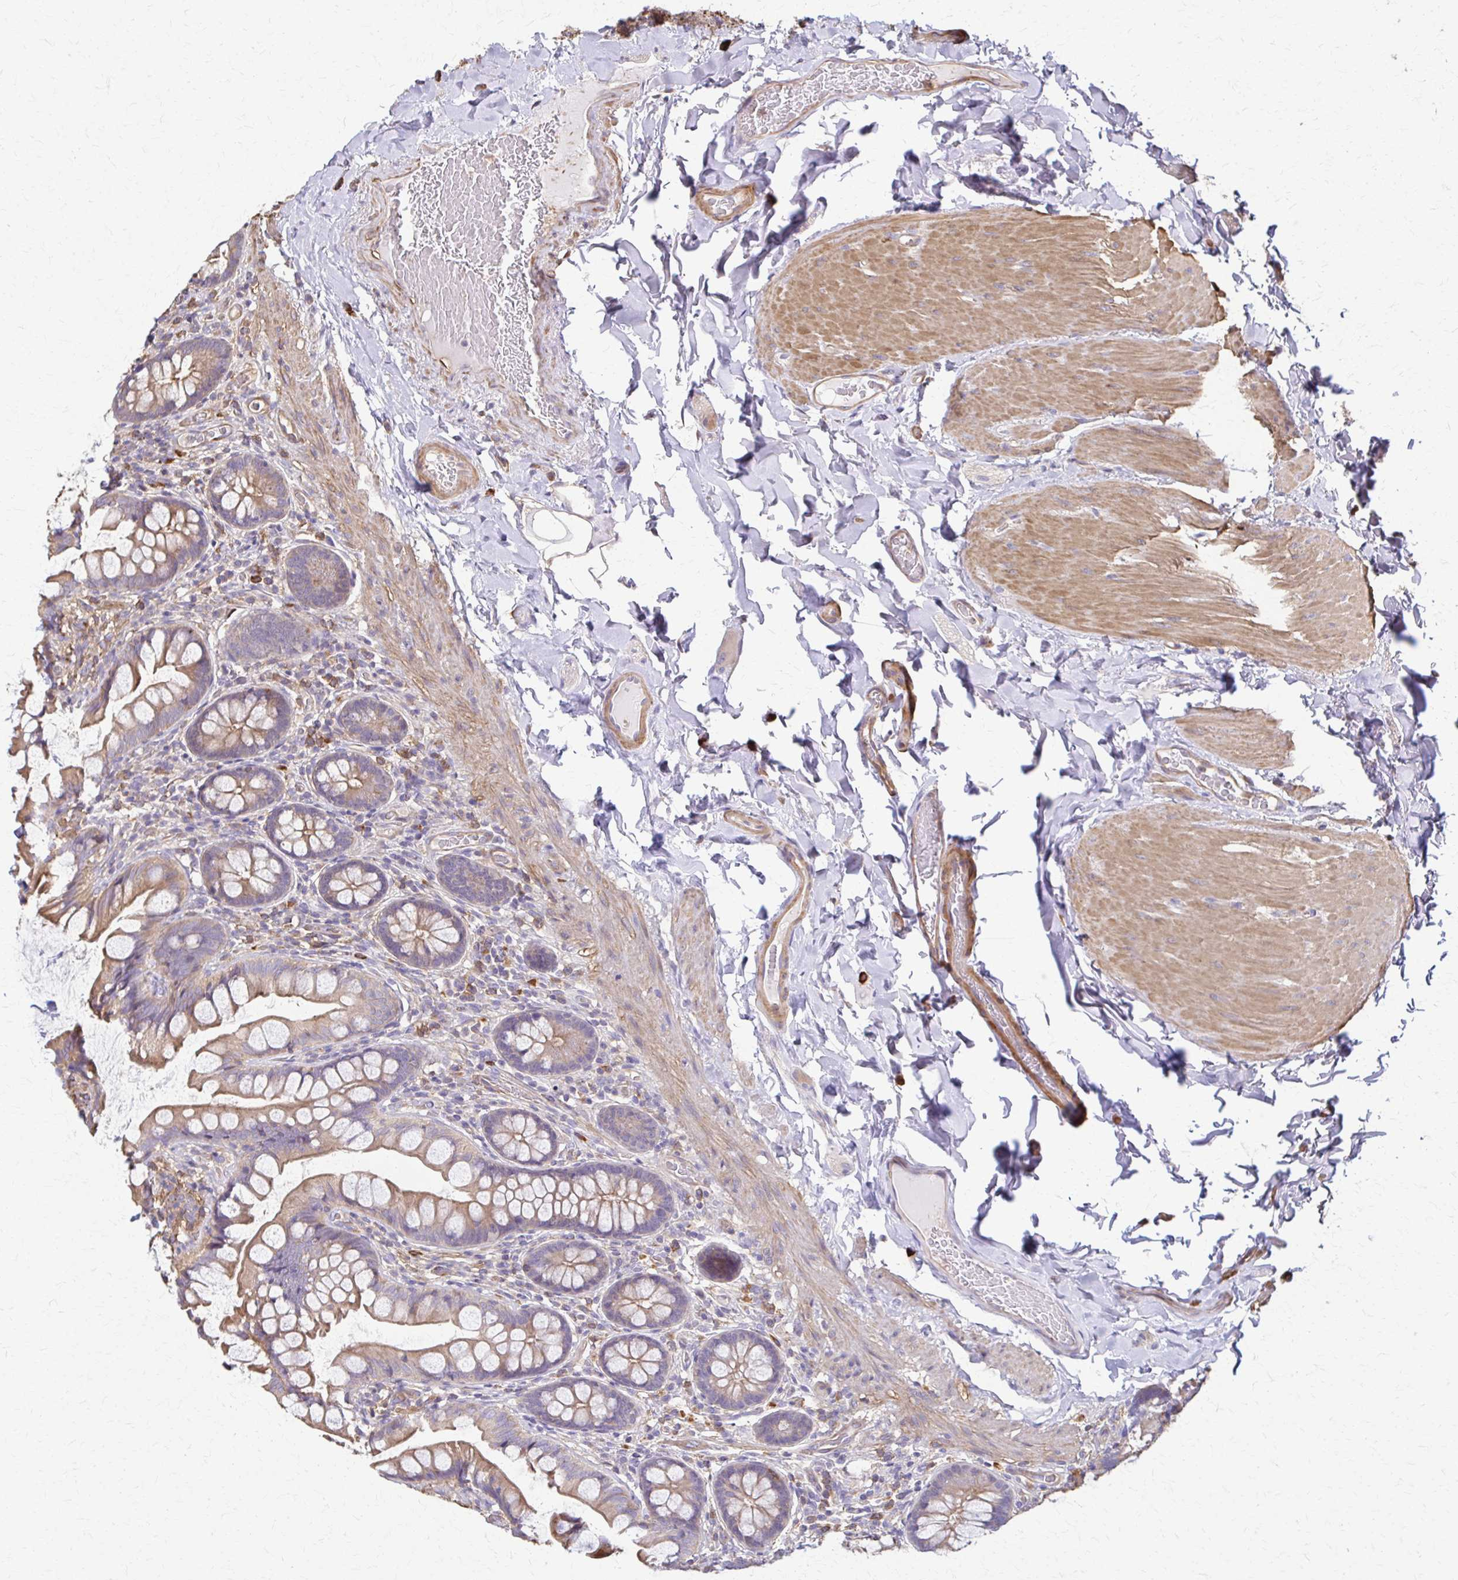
{"staining": {"intensity": "moderate", "quantity": ">75%", "location": "cytoplasmic/membranous"}, "tissue": "small intestine", "cell_type": "Glandular cells", "image_type": "normal", "snomed": [{"axis": "morphology", "description": "Normal tissue, NOS"}, {"axis": "topography", "description": "Small intestine"}], "caption": "Immunohistochemical staining of benign small intestine demonstrates >75% levels of moderate cytoplasmic/membranous protein positivity in about >75% of glandular cells.", "gene": "DSP", "patient": {"sex": "male", "age": 70}}